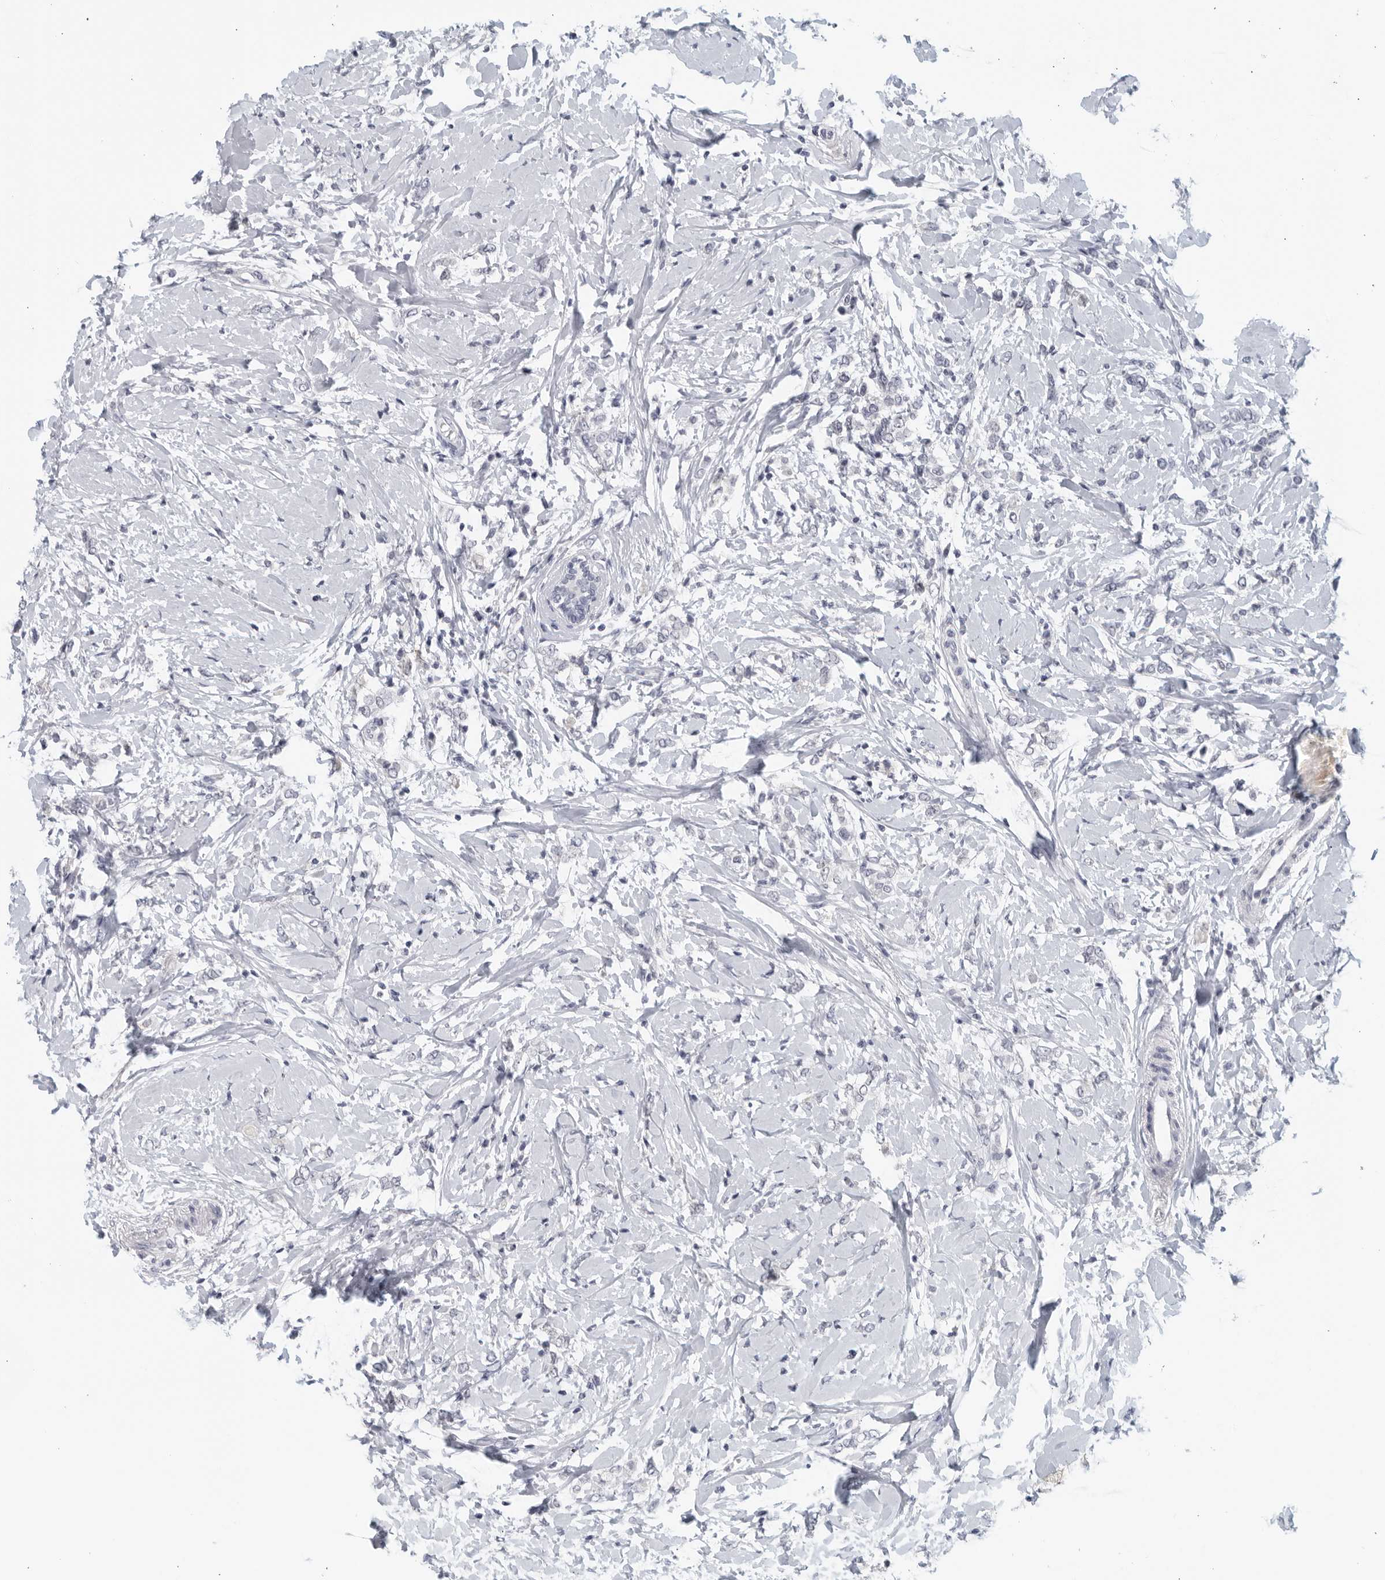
{"staining": {"intensity": "negative", "quantity": "none", "location": "none"}, "tissue": "breast cancer", "cell_type": "Tumor cells", "image_type": "cancer", "snomed": [{"axis": "morphology", "description": "Normal tissue, NOS"}, {"axis": "morphology", "description": "Lobular carcinoma"}, {"axis": "topography", "description": "Breast"}], "caption": "Micrograph shows no protein positivity in tumor cells of breast cancer tissue.", "gene": "MATN1", "patient": {"sex": "female", "age": 47}}